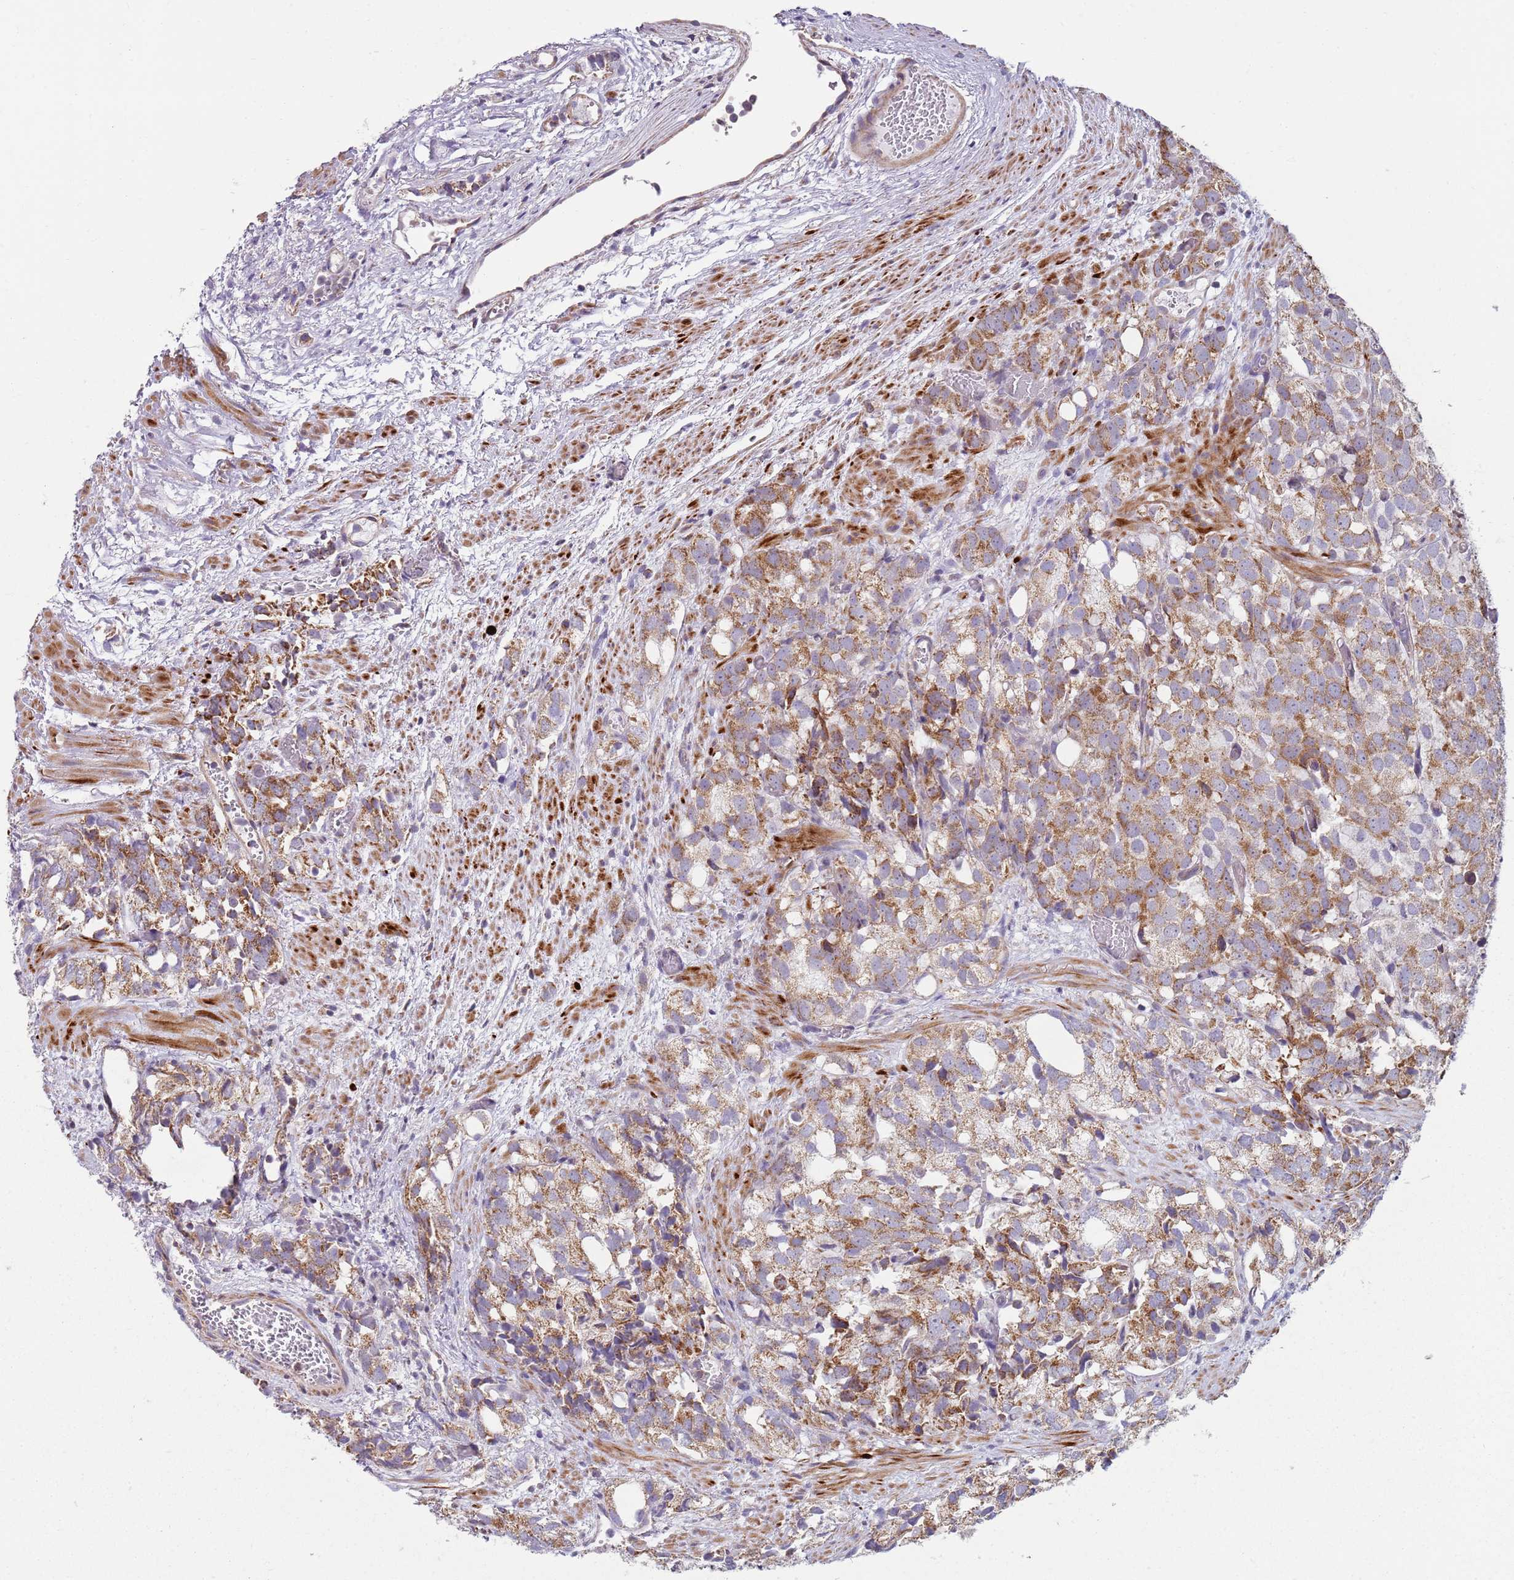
{"staining": {"intensity": "moderate", "quantity": ">75%", "location": "cytoplasmic/membranous"}, "tissue": "prostate cancer", "cell_type": "Tumor cells", "image_type": "cancer", "snomed": [{"axis": "morphology", "description": "Adenocarcinoma, High grade"}, {"axis": "topography", "description": "Prostate"}], "caption": "Immunohistochemical staining of prostate adenocarcinoma (high-grade) reveals medium levels of moderate cytoplasmic/membranous expression in approximately >75% of tumor cells. (brown staining indicates protein expression, while blue staining denotes nuclei).", "gene": "GAS8", "patient": {"sex": "male", "age": 82}}